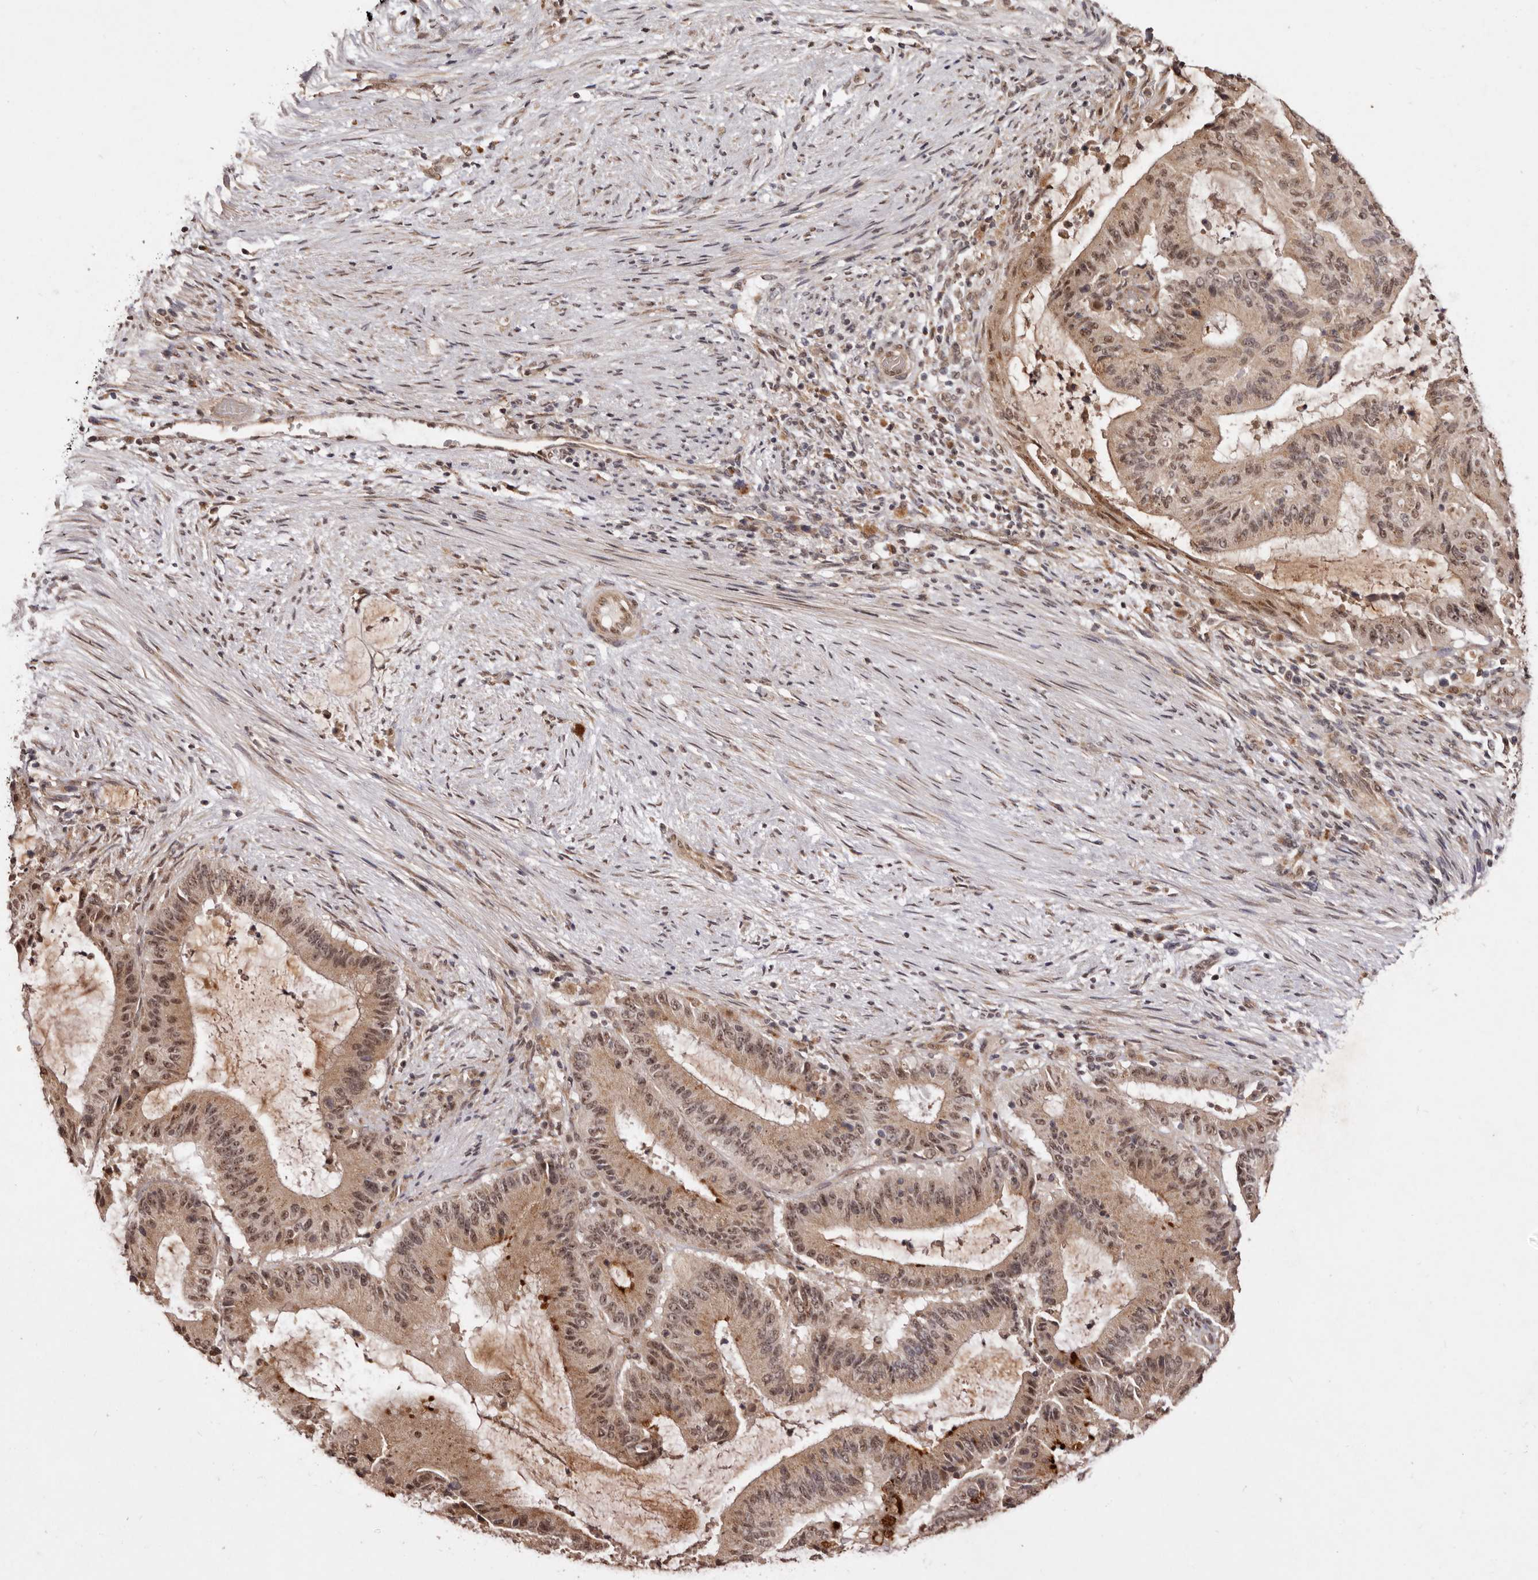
{"staining": {"intensity": "moderate", "quantity": ">75%", "location": "cytoplasmic/membranous,nuclear"}, "tissue": "liver cancer", "cell_type": "Tumor cells", "image_type": "cancer", "snomed": [{"axis": "morphology", "description": "Normal tissue, NOS"}, {"axis": "morphology", "description": "Cholangiocarcinoma"}, {"axis": "topography", "description": "Liver"}, {"axis": "topography", "description": "Peripheral nerve tissue"}], "caption": "Tumor cells reveal medium levels of moderate cytoplasmic/membranous and nuclear expression in about >75% of cells in human liver cancer (cholangiocarcinoma).", "gene": "NOTCH1", "patient": {"sex": "female", "age": 73}}